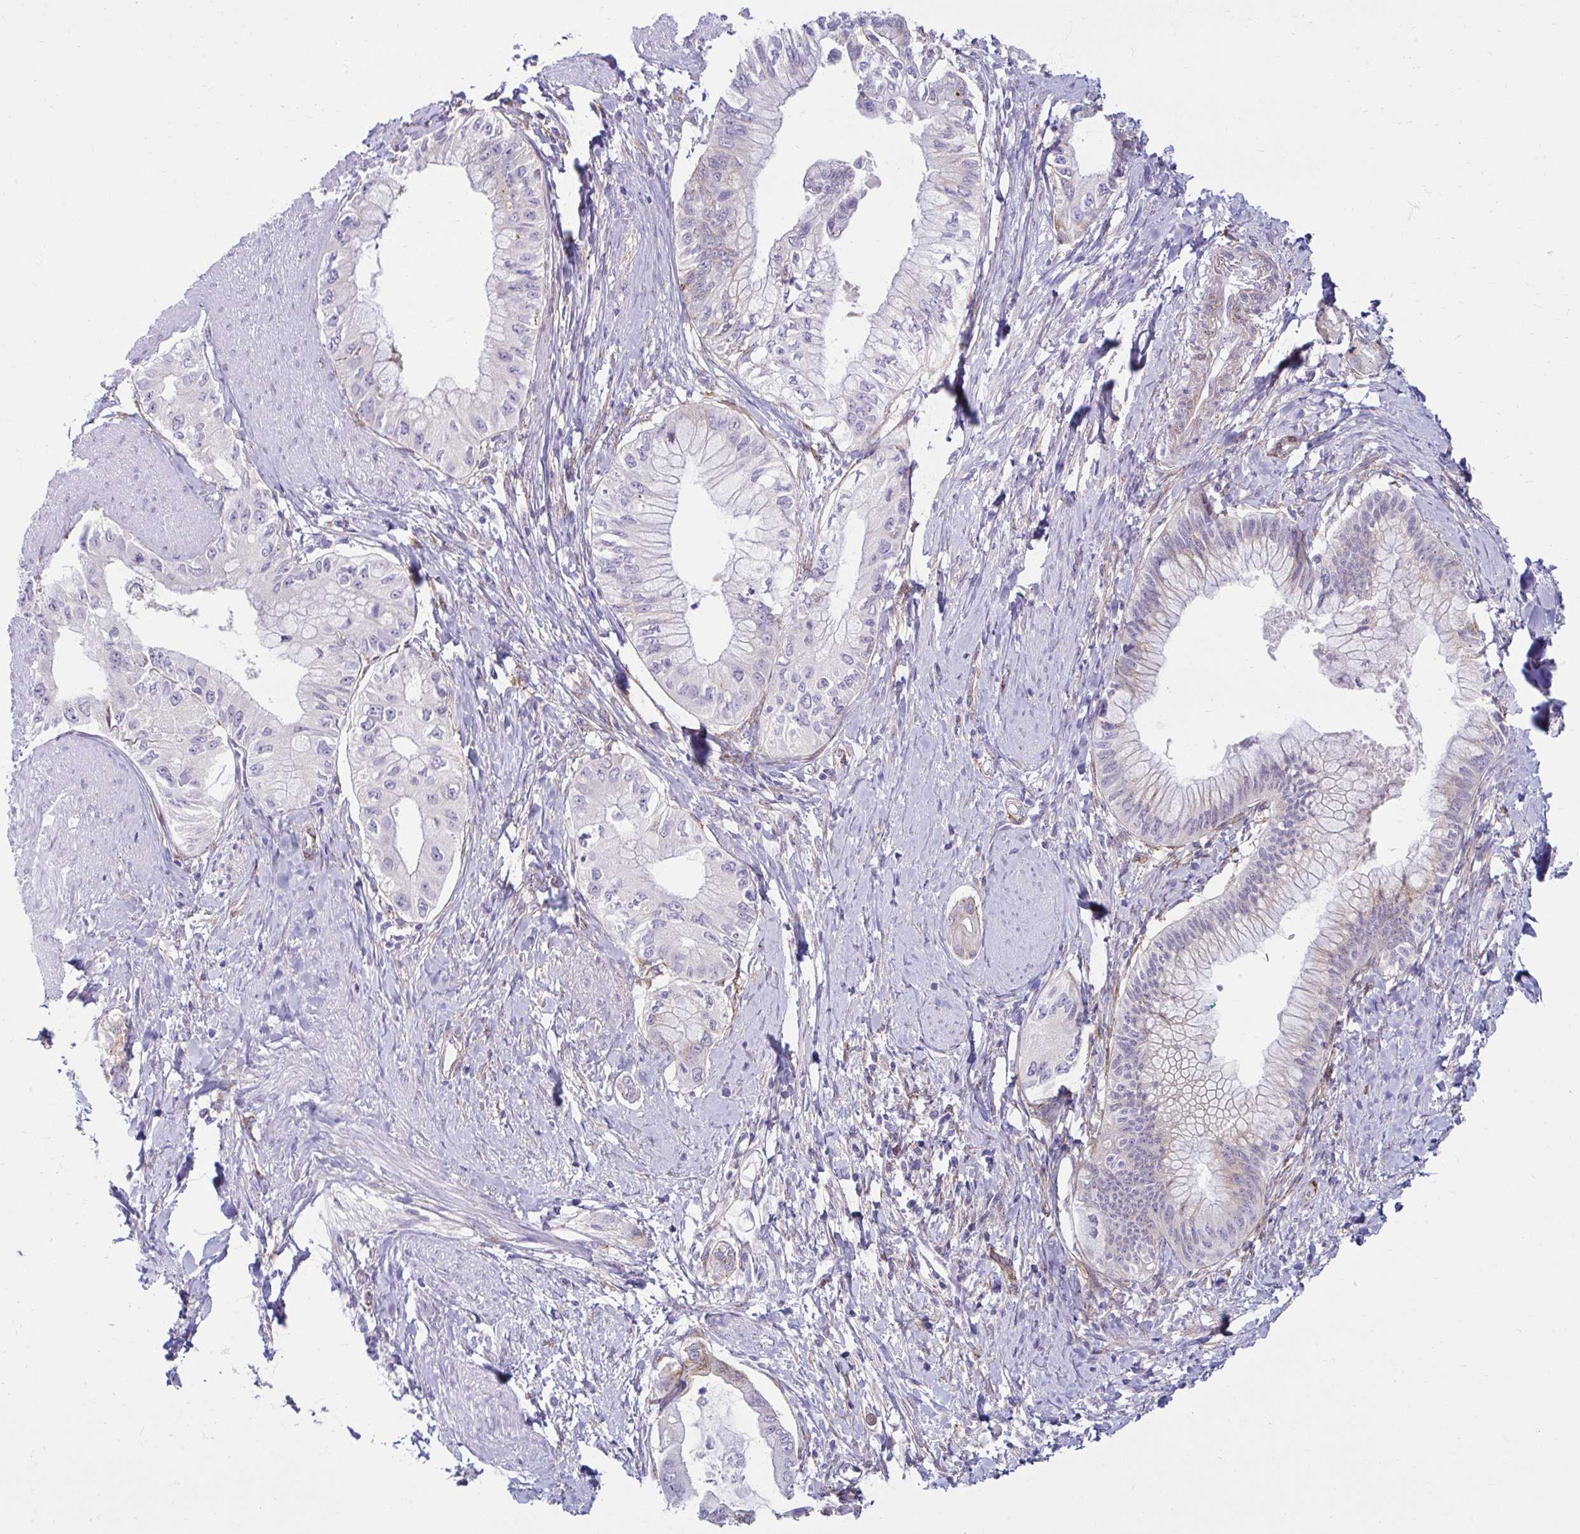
{"staining": {"intensity": "negative", "quantity": "none", "location": "none"}, "tissue": "pancreatic cancer", "cell_type": "Tumor cells", "image_type": "cancer", "snomed": [{"axis": "morphology", "description": "Adenocarcinoma, NOS"}, {"axis": "topography", "description": "Pancreas"}], "caption": "The immunohistochemistry photomicrograph has no significant staining in tumor cells of pancreatic cancer (adenocarcinoma) tissue.", "gene": "ANKRD62", "patient": {"sex": "male", "age": 48}}